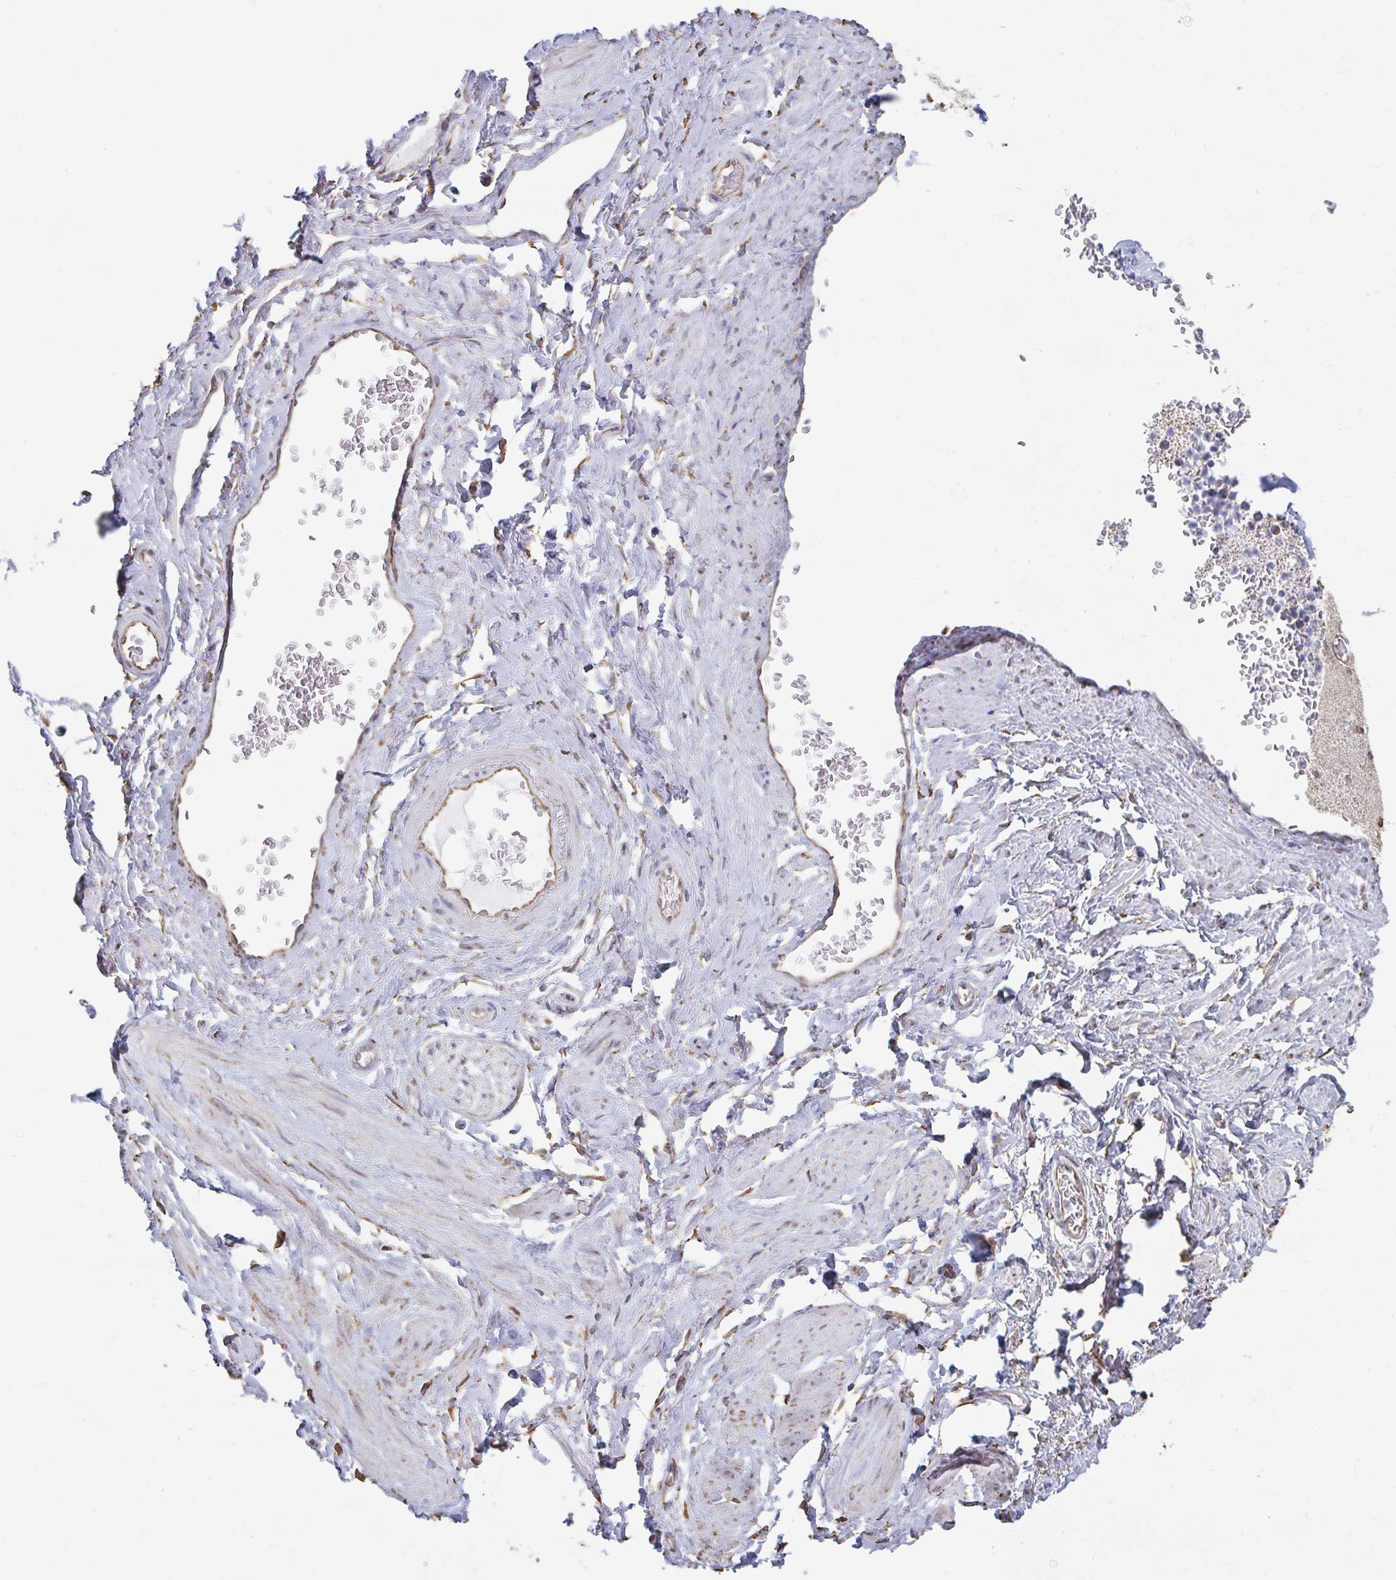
{"staining": {"intensity": "negative", "quantity": "none", "location": "none"}, "tissue": "adipose tissue", "cell_type": "Adipocytes", "image_type": "normal", "snomed": [{"axis": "morphology", "description": "Normal tissue, NOS"}, {"axis": "topography", "description": "Vagina"}, {"axis": "topography", "description": "Peripheral nerve tissue"}], "caption": "Adipose tissue stained for a protein using IHC demonstrates no positivity adipocytes.", "gene": "RAB5IF", "patient": {"sex": "female", "age": 71}}